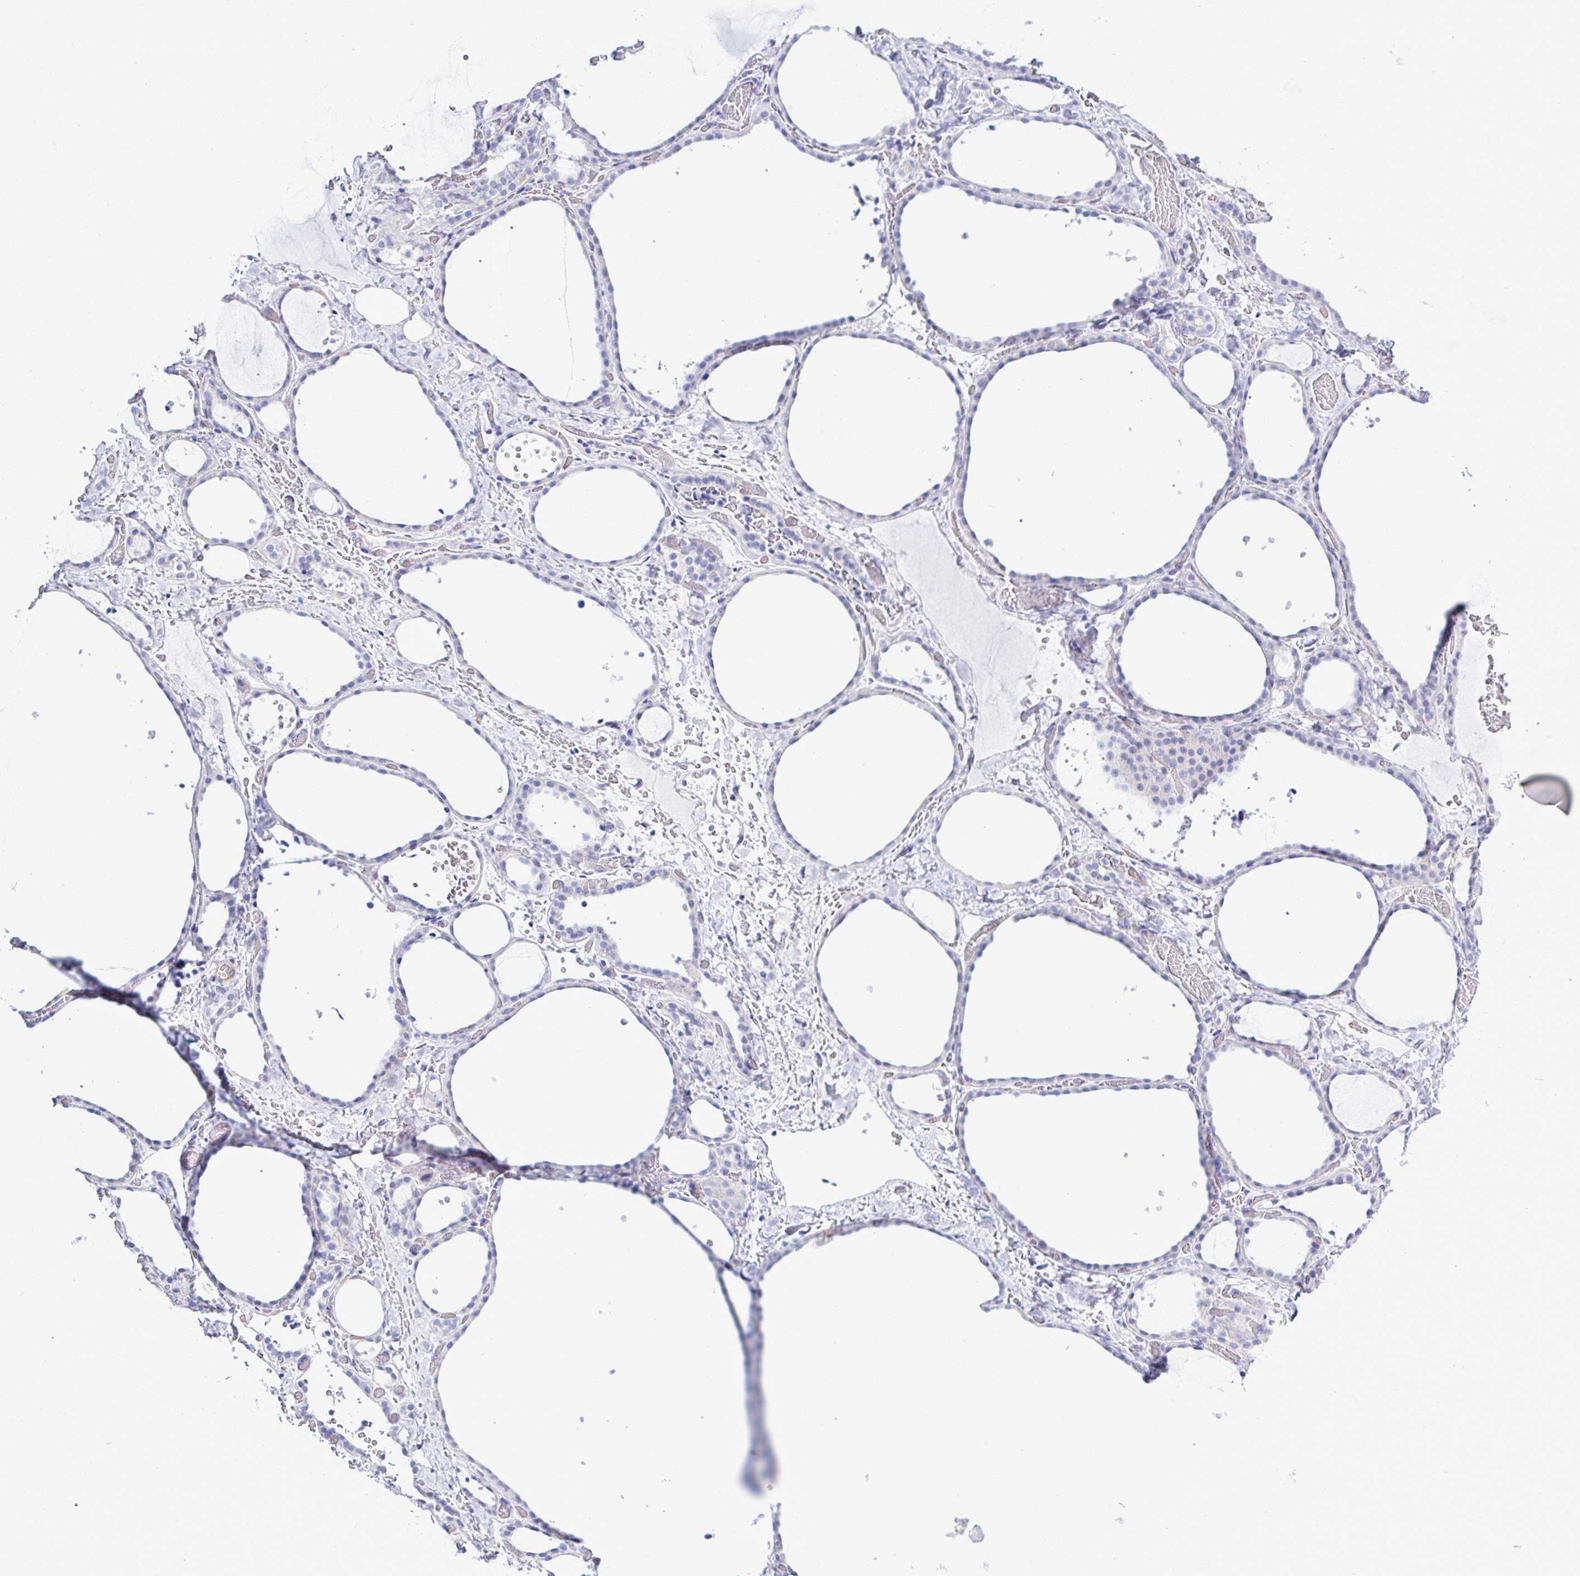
{"staining": {"intensity": "negative", "quantity": "none", "location": "none"}, "tissue": "thyroid gland", "cell_type": "Glandular cells", "image_type": "normal", "snomed": [{"axis": "morphology", "description": "Normal tissue, NOS"}, {"axis": "topography", "description": "Thyroid gland"}], "caption": "Histopathology image shows no significant protein expression in glandular cells of normal thyroid gland. Brightfield microscopy of IHC stained with DAB (brown) and hematoxylin (blue), captured at high magnification.", "gene": "MED11", "patient": {"sex": "female", "age": 36}}